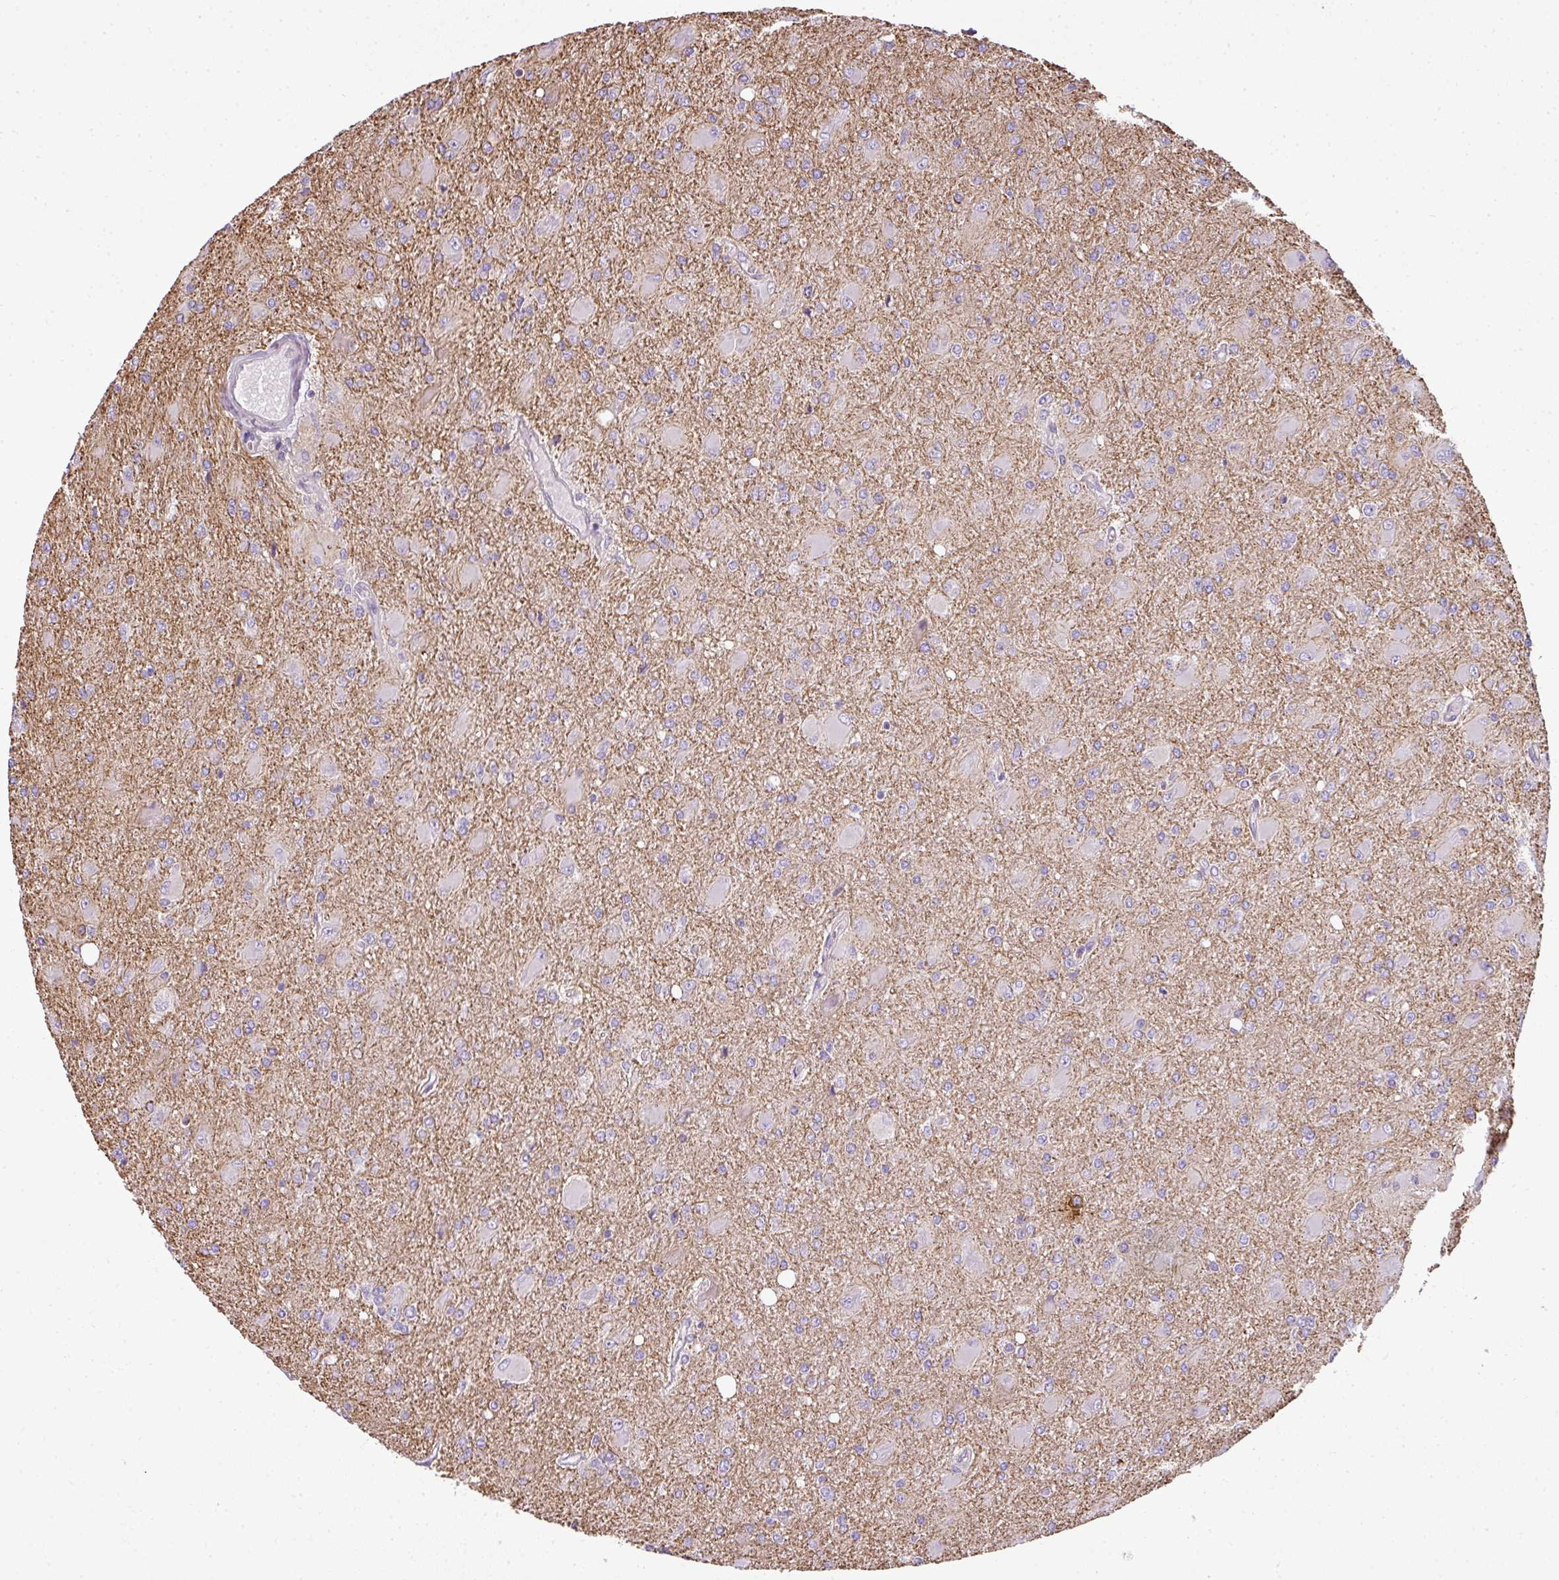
{"staining": {"intensity": "negative", "quantity": "none", "location": "none"}, "tissue": "glioma", "cell_type": "Tumor cells", "image_type": "cancer", "snomed": [{"axis": "morphology", "description": "Glioma, malignant, High grade"}, {"axis": "topography", "description": "Brain"}], "caption": "Immunohistochemistry (IHC) photomicrograph of human malignant high-grade glioma stained for a protein (brown), which demonstrates no expression in tumor cells.", "gene": "ANKRD18A", "patient": {"sex": "male", "age": 67}}